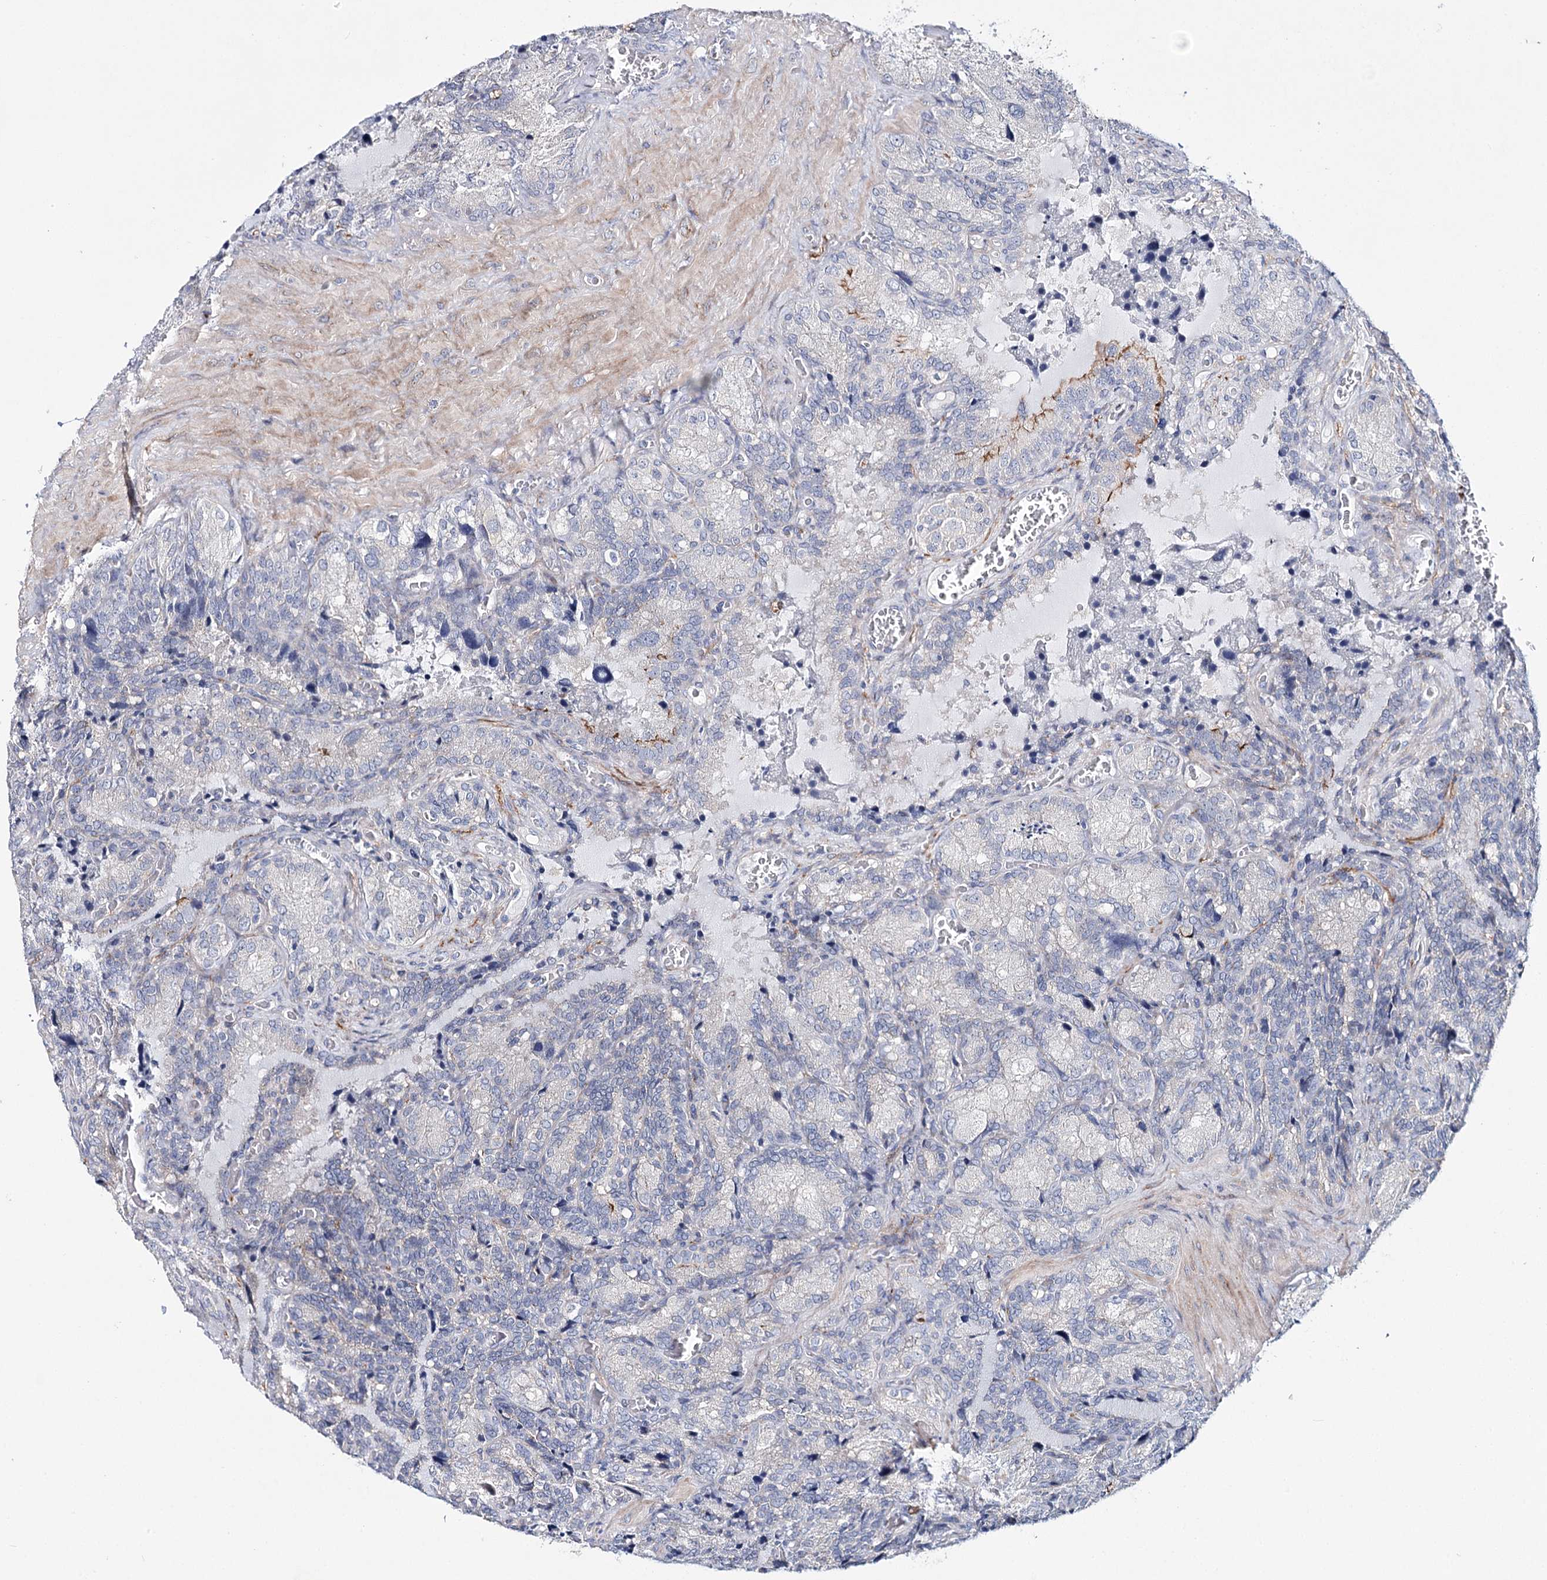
{"staining": {"intensity": "negative", "quantity": "none", "location": "none"}, "tissue": "seminal vesicle", "cell_type": "Glandular cells", "image_type": "normal", "snomed": [{"axis": "morphology", "description": "Normal tissue, NOS"}, {"axis": "topography", "description": "Seminal veicle"}], "caption": "Micrograph shows no protein positivity in glandular cells of unremarkable seminal vesicle.", "gene": "TEX12", "patient": {"sex": "male", "age": 62}}